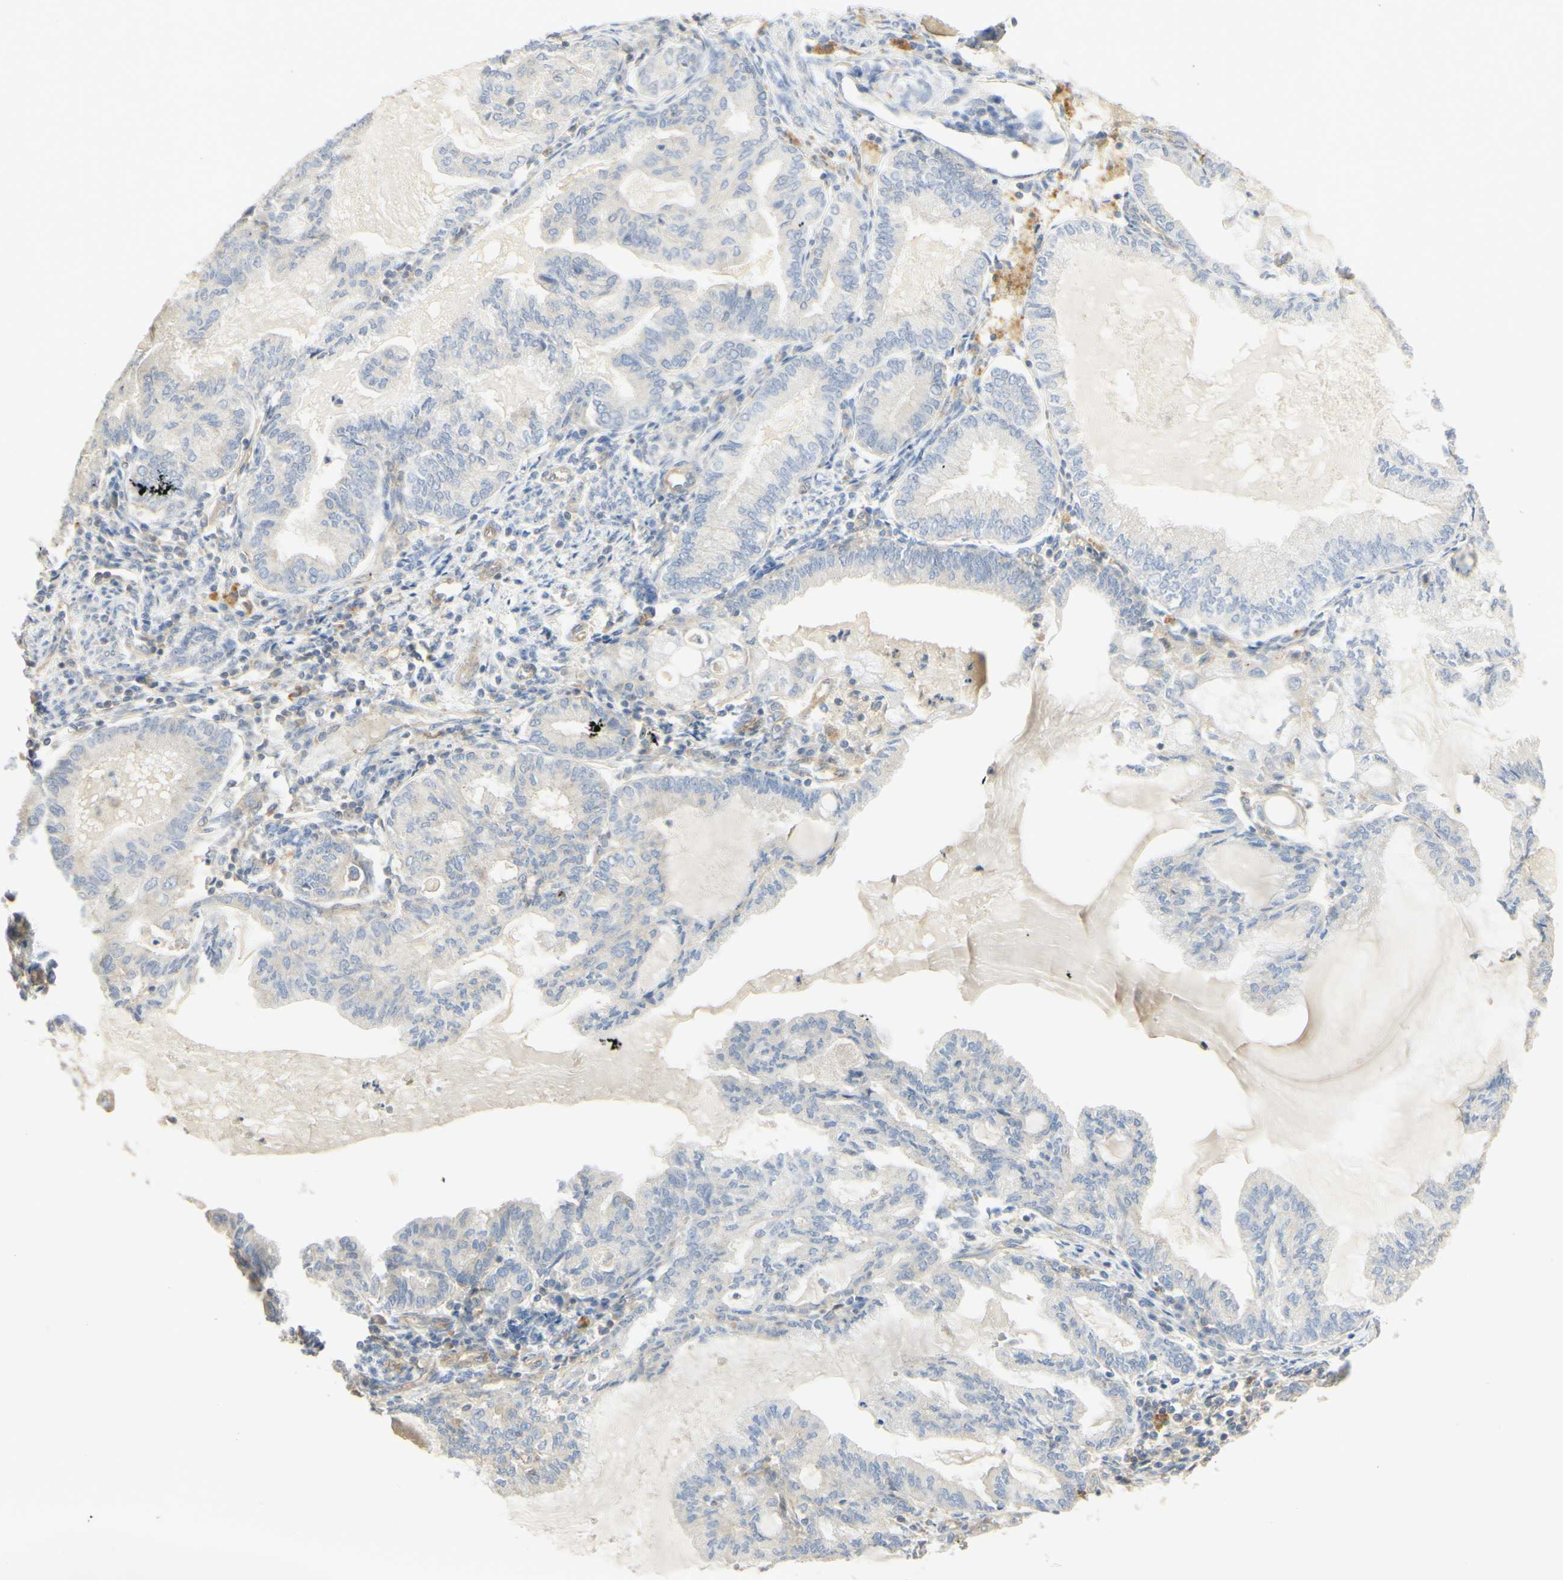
{"staining": {"intensity": "negative", "quantity": "none", "location": "none"}, "tissue": "endometrial cancer", "cell_type": "Tumor cells", "image_type": "cancer", "snomed": [{"axis": "morphology", "description": "Adenocarcinoma, NOS"}, {"axis": "topography", "description": "Endometrium"}], "caption": "A high-resolution photomicrograph shows immunohistochemistry staining of endometrial adenocarcinoma, which shows no significant positivity in tumor cells.", "gene": "IKBKG", "patient": {"sex": "female", "age": 86}}